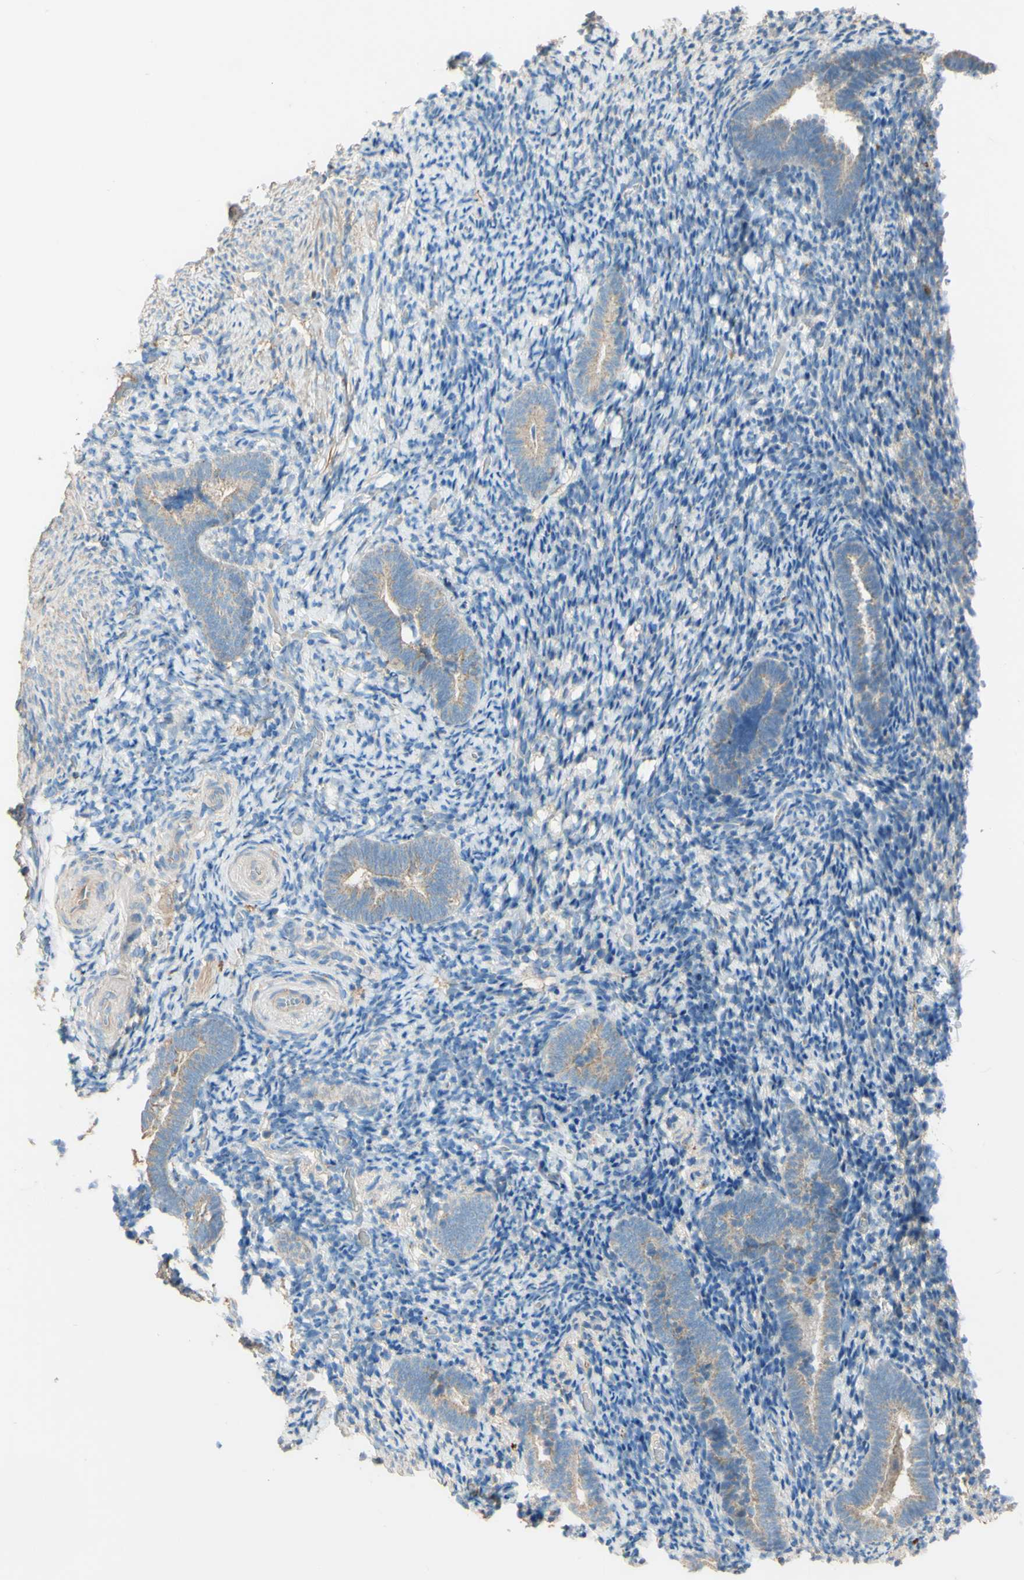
{"staining": {"intensity": "weak", "quantity": "<25%", "location": "cytoplasmic/membranous"}, "tissue": "endometrium", "cell_type": "Cells in endometrial stroma", "image_type": "normal", "snomed": [{"axis": "morphology", "description": "Normal tissue, NOS"}, {"axis": "topography", "description": "Endometrium"}], "caption": "A histopathology image of human endometrium is negative for staining in cells in endometrial stroma. (Stains: DAB (3,3'-diaminobenzidine) IHC with hematoxylin counter stain, Microscopy: brightfield microscopy at high magnification).", "gene": "DKK3", "patient": {"sex": "female", "age": 51}}